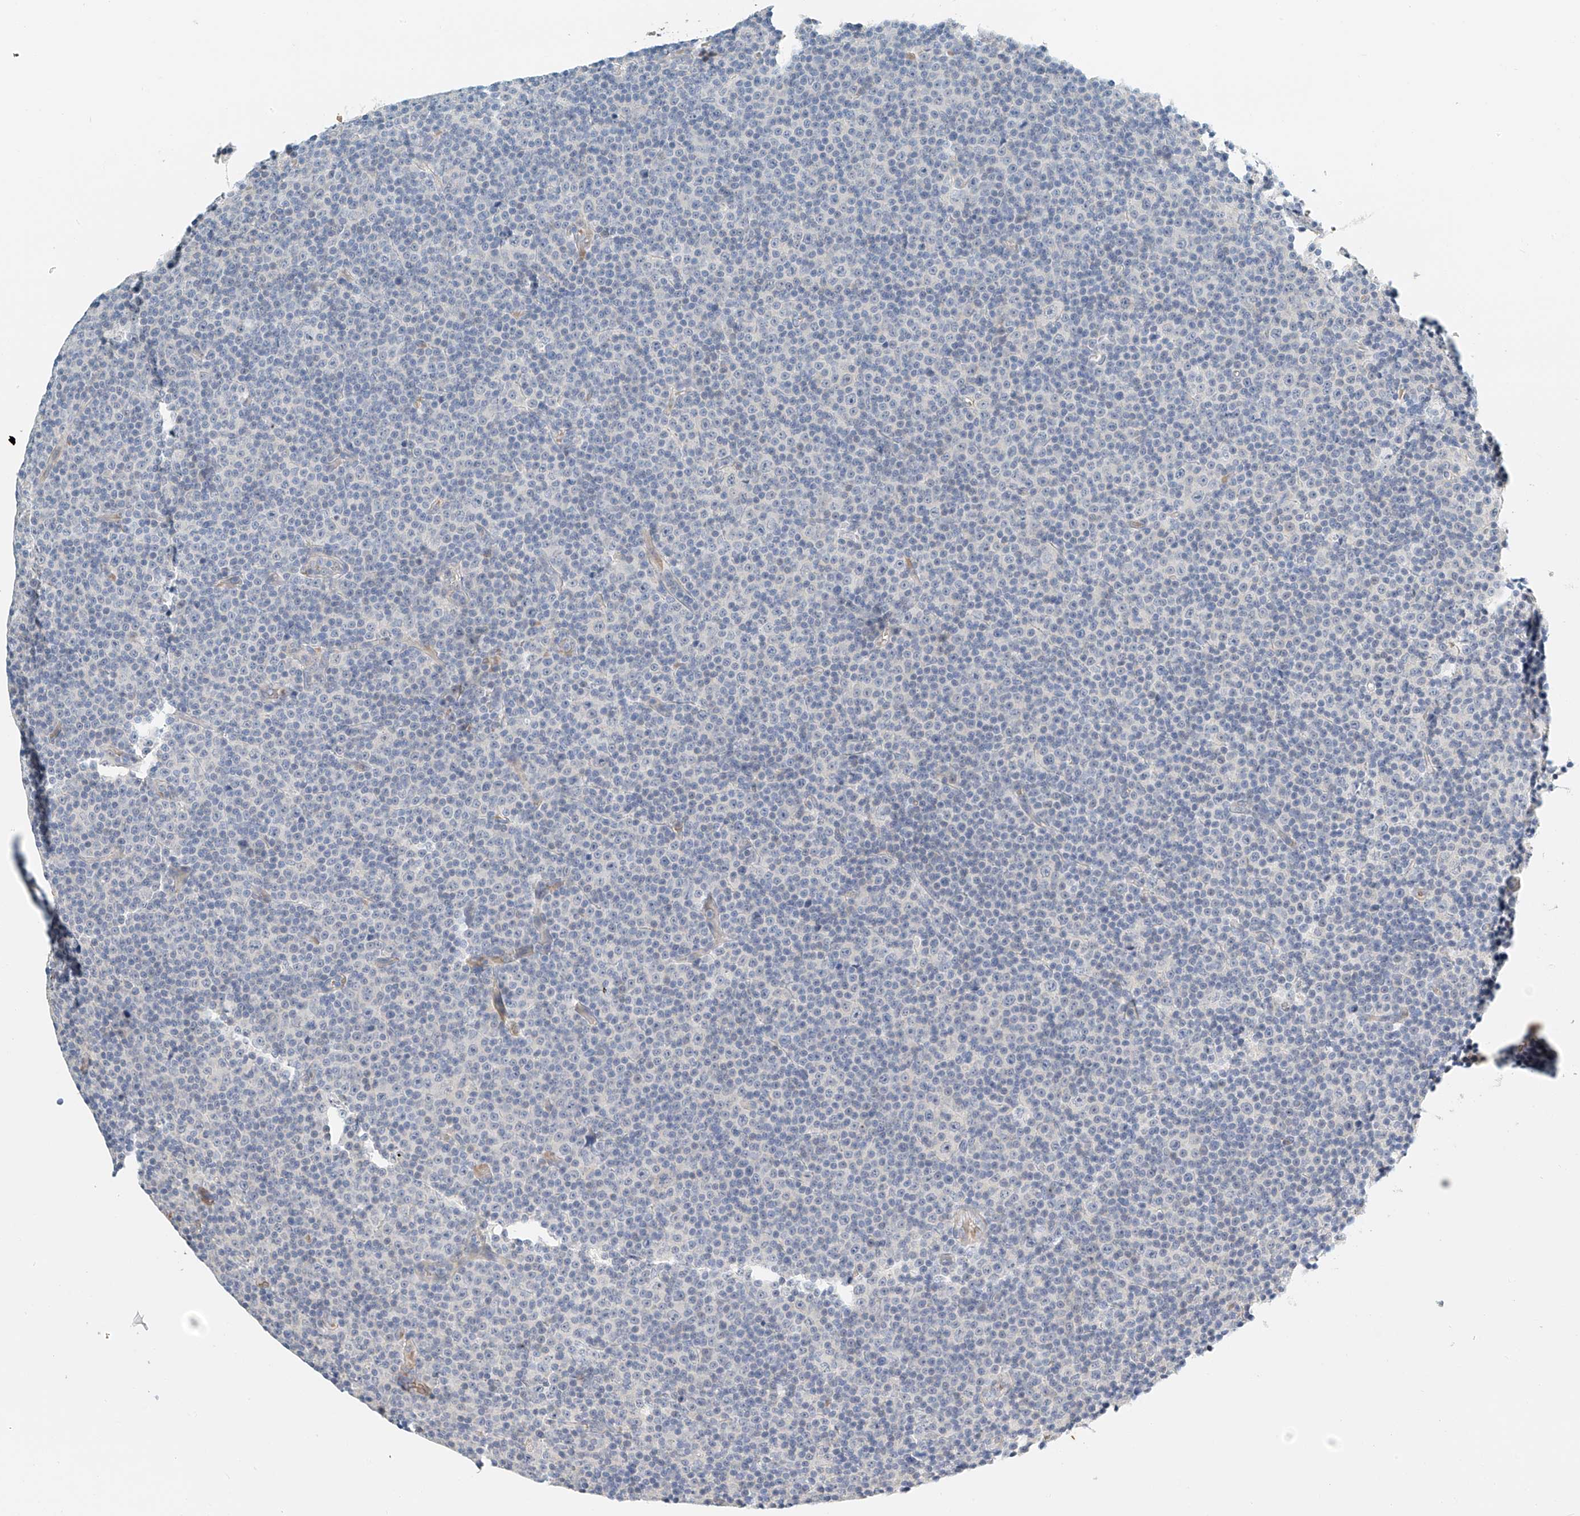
{"staining": {"intensity": "negative", "quantity": "none", "location": "none"}, "tissue": "lymphoma", "cell_type": "Tumor cells", "image_type": "cancer", "snomed": [{"axis": "morphology", "description": "Malignant lymphoma, non-Hodgkin's type, Low grade"}, {"axis": "topography", "description": "Lymph node"}], "caption": "This photomicrograph is of lymphoma stained with IHC to label a protein in brown with the nuclei are counter-stained blue. There is no staining in tumor cells.", "gene": "RCAN3", "patient": {"sex": "female", "age": 67}}